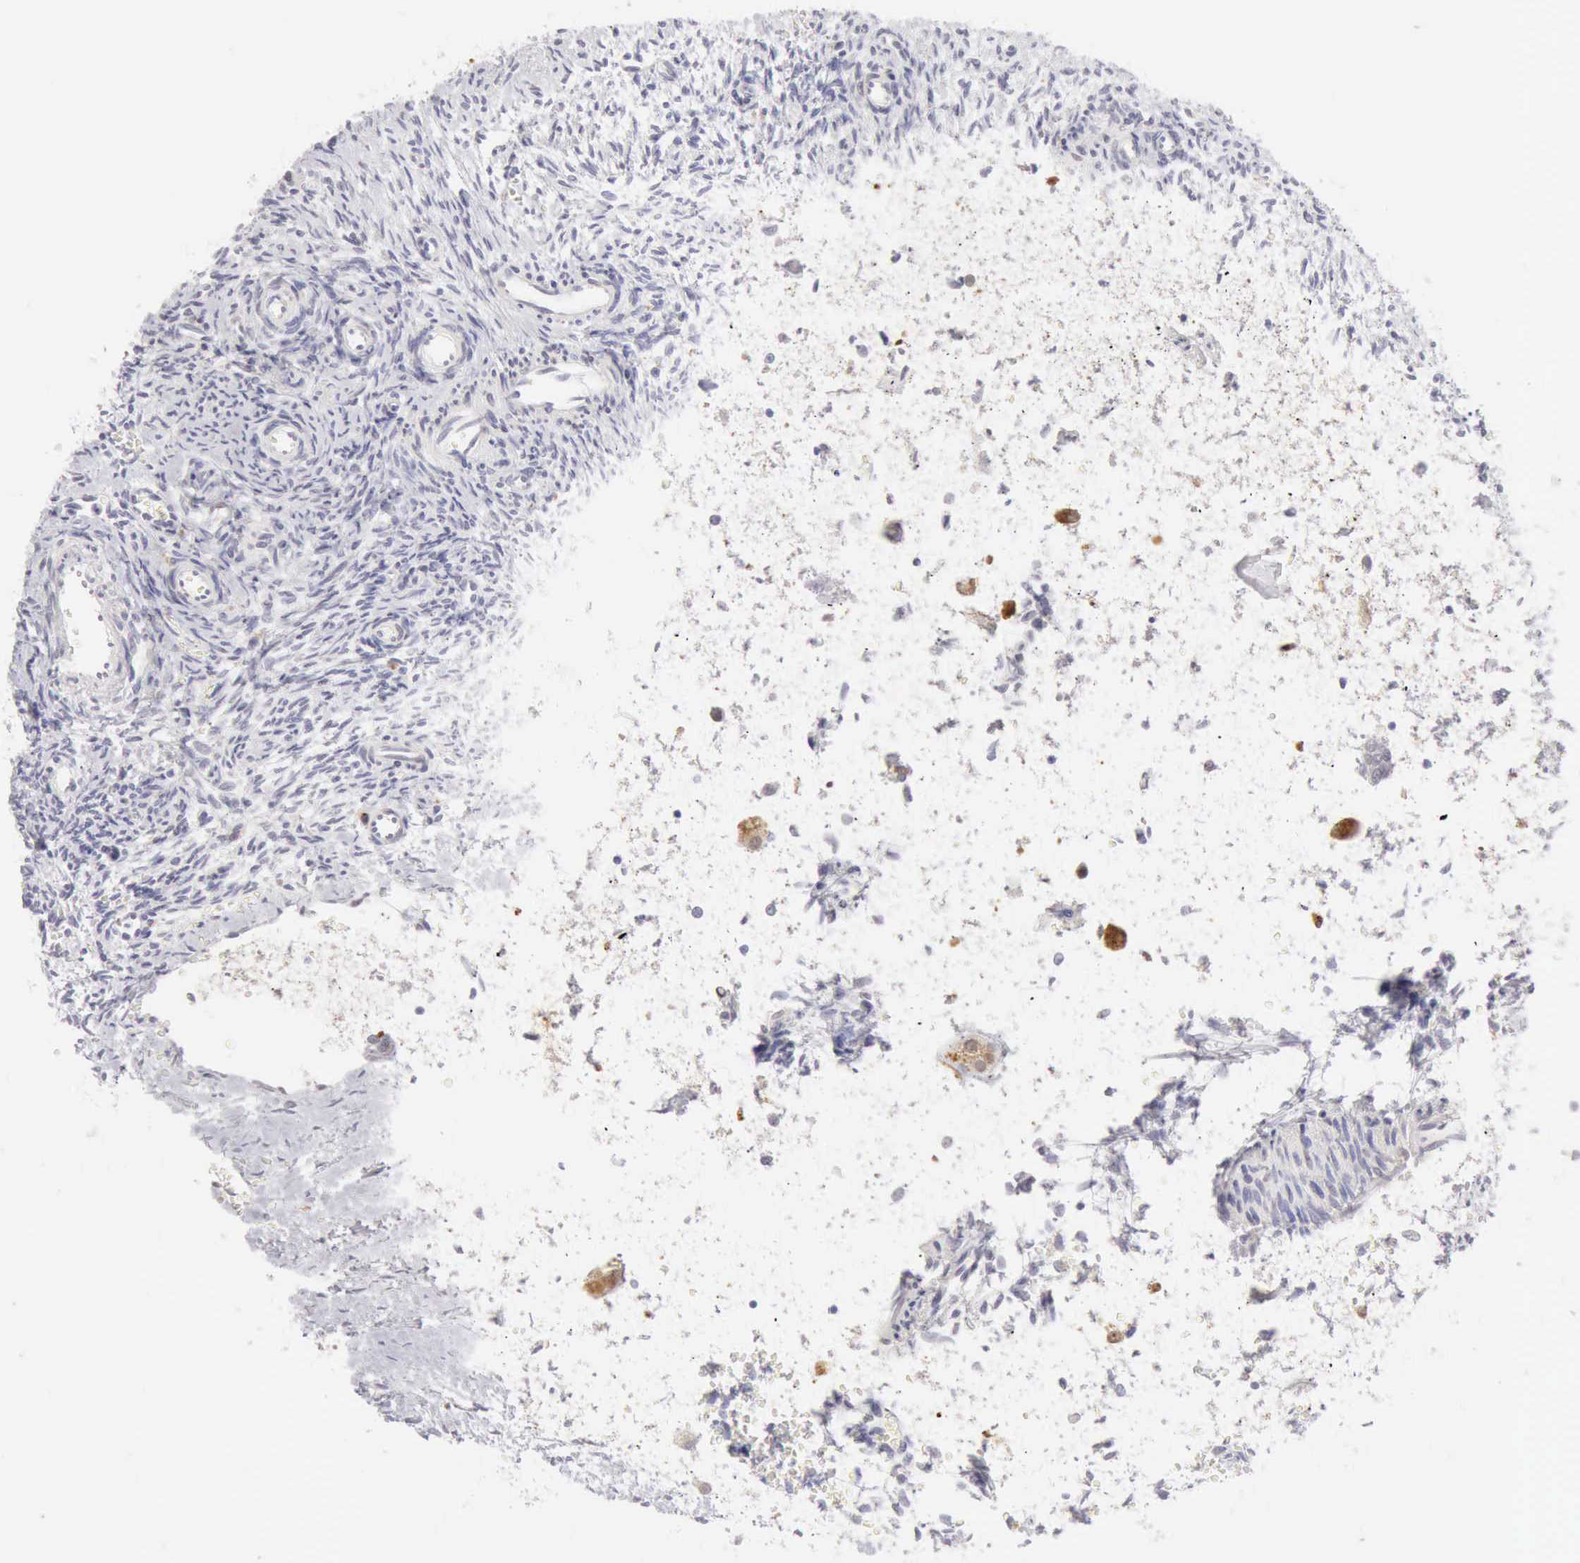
{"staining": {"intensity": "negative", "quantity": "none", "location": "none"}, "tissue": "ovary", "cell_type": "Follicle cells", "image_type": "normal", "snomed": [{"axis": "morphology", "description": "Normal tissue, NOS"}, {"axis": "topography", "description": "Ovary"}], "caption": "DAB immunohistochemical staining of normal human ovary shows no significant expression in follicle cells. Nuclei are stained in blue.", "gene": "RNASE1", "patient": {"sex": "female", "age": 39}}